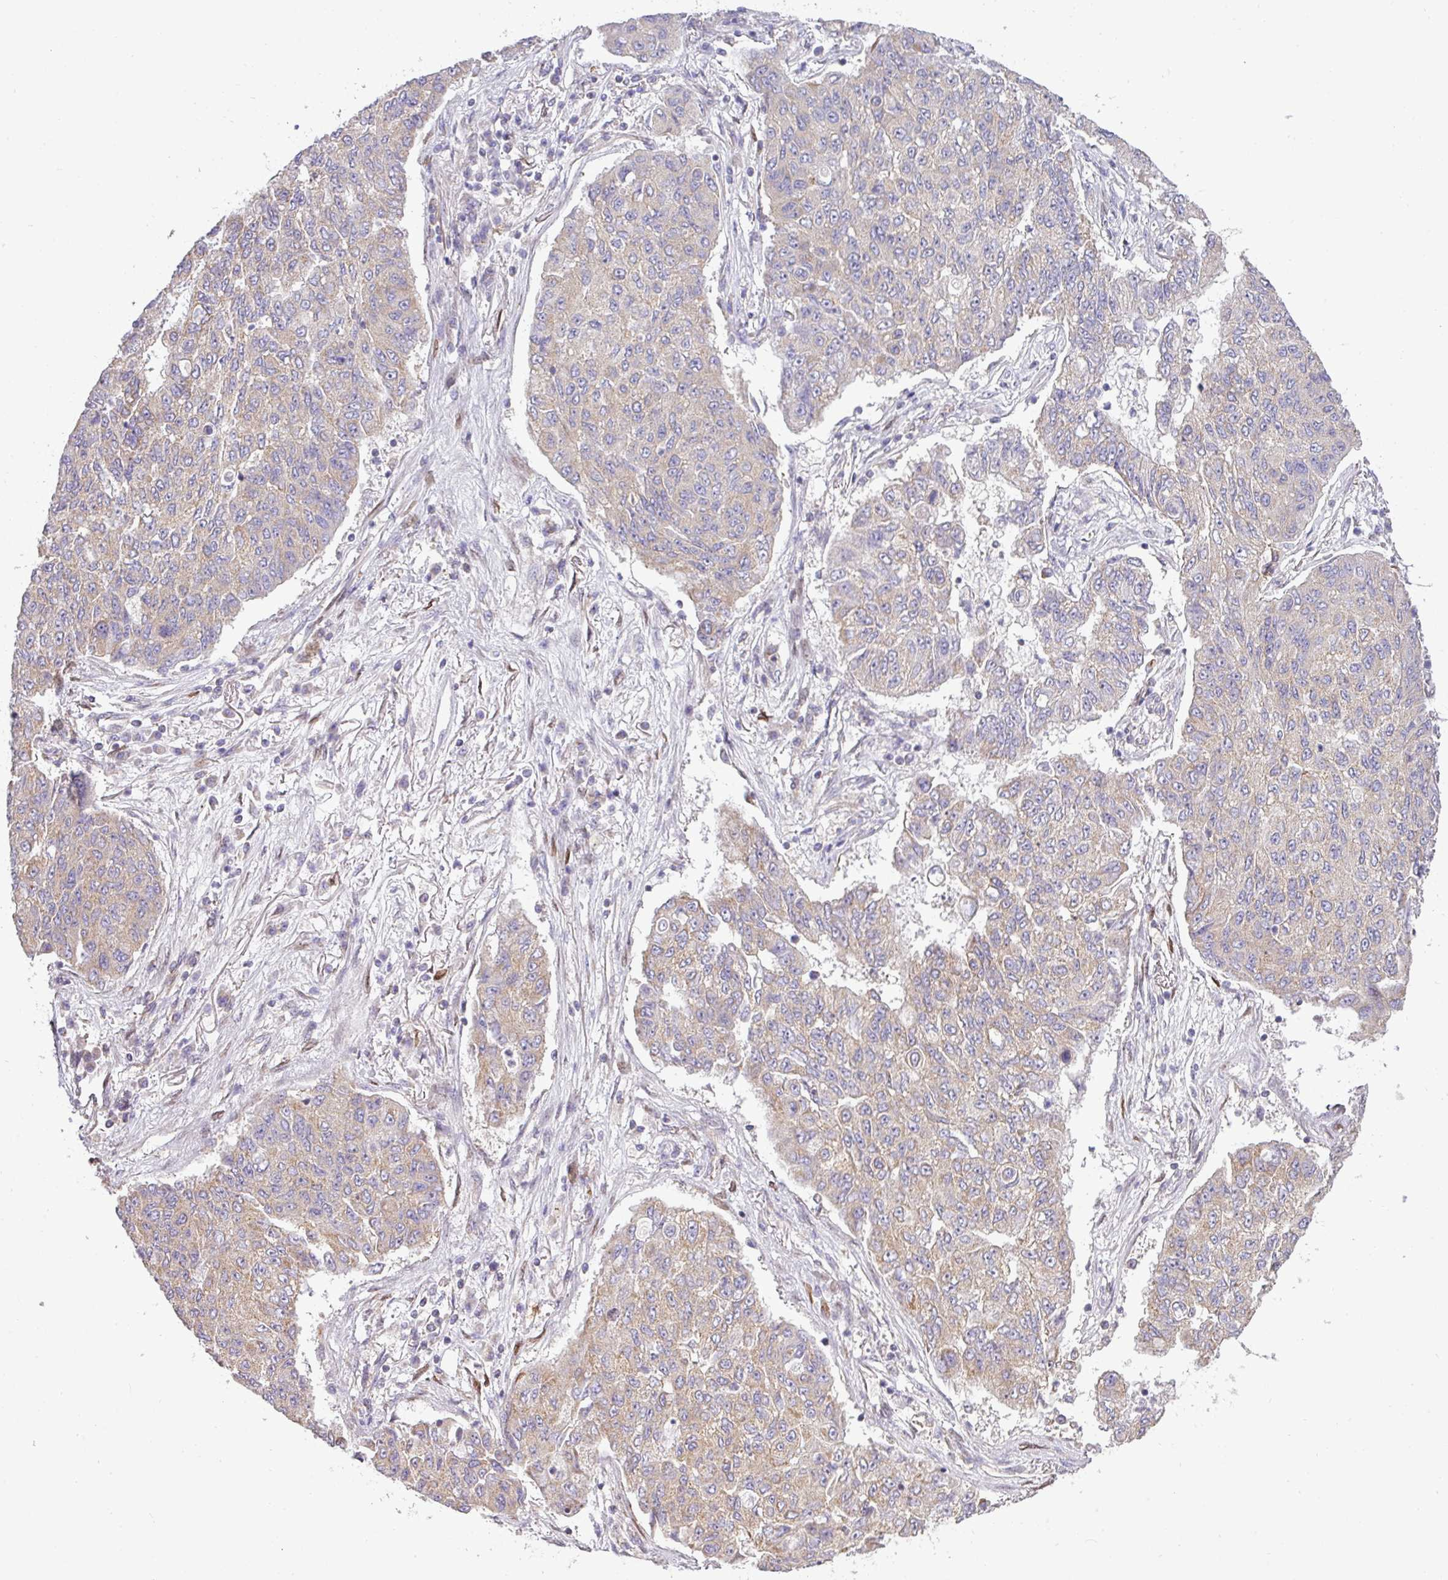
{"staining": {"intensity": "weak", "quantity": "25%-75%", "location": "cytoplasmic/membranous"}, "tissue": "lung cancer", "cell_type": "Tumor cells", "image_type": "cancer", "snomed": [{"axis": "morphology", "description": "Squamous cell carcinoma, NOS"}, {"axis": "topography", "description": "Lung"}], "caption": "Lung cancer (squamous cell carcinoma) tissue reveals weak cytoplasmic/membranous staining in about 25%-75% of tumor cells The staining is performed using DAB (3,3'-diaminobenzidine) brown chromogen to label protein expression. The nuclei are counter-stained blue using hematoxylin.", "gene": "ZNF211", "patient": {"sex": "male", "age": 74}}